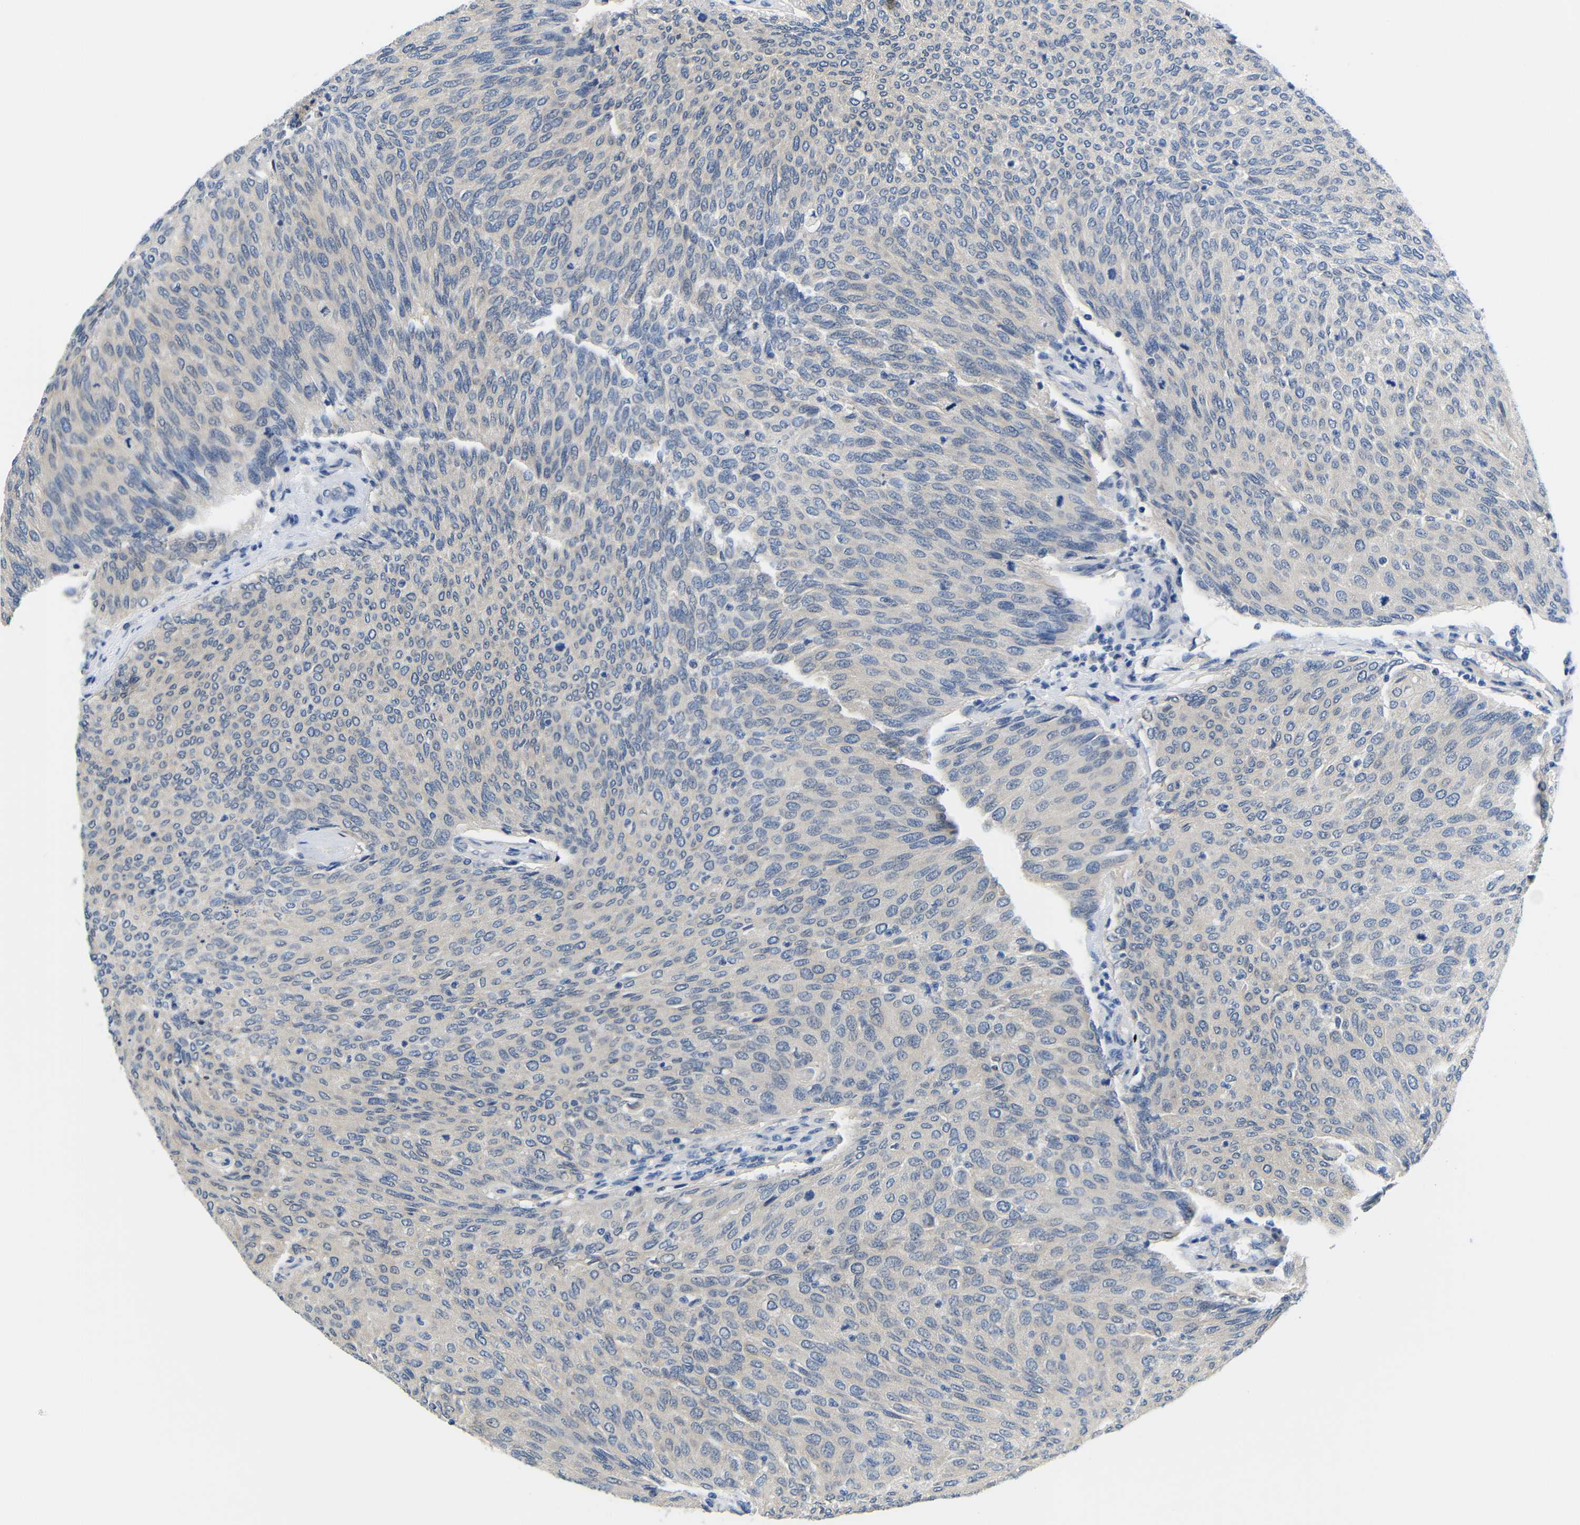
{"staining": {"intensity": "negative", "quantity": "none", "location": "none"}, "tissue": "urothelial cancer", "cell_type": "Tumor cells", "image_type": "cancer", "snomed": [{"axis": "morphology", "description": "Urothelial carcinoma, Low grade"}, {"axis": "topography", "description": "Urinary bladder"}], "caption": "Urothelial carcinoma (low-grade) was stained to show a protein in brown. There is no significant positivity in tumor cells. The staining is performed using DAB (3,3'-diaminobenzidine) brown chromogen with nuclei counter-stained in using hematoxylin.", "gene": "NEGR1", "patient": {"sex": "female", "age": 79}}